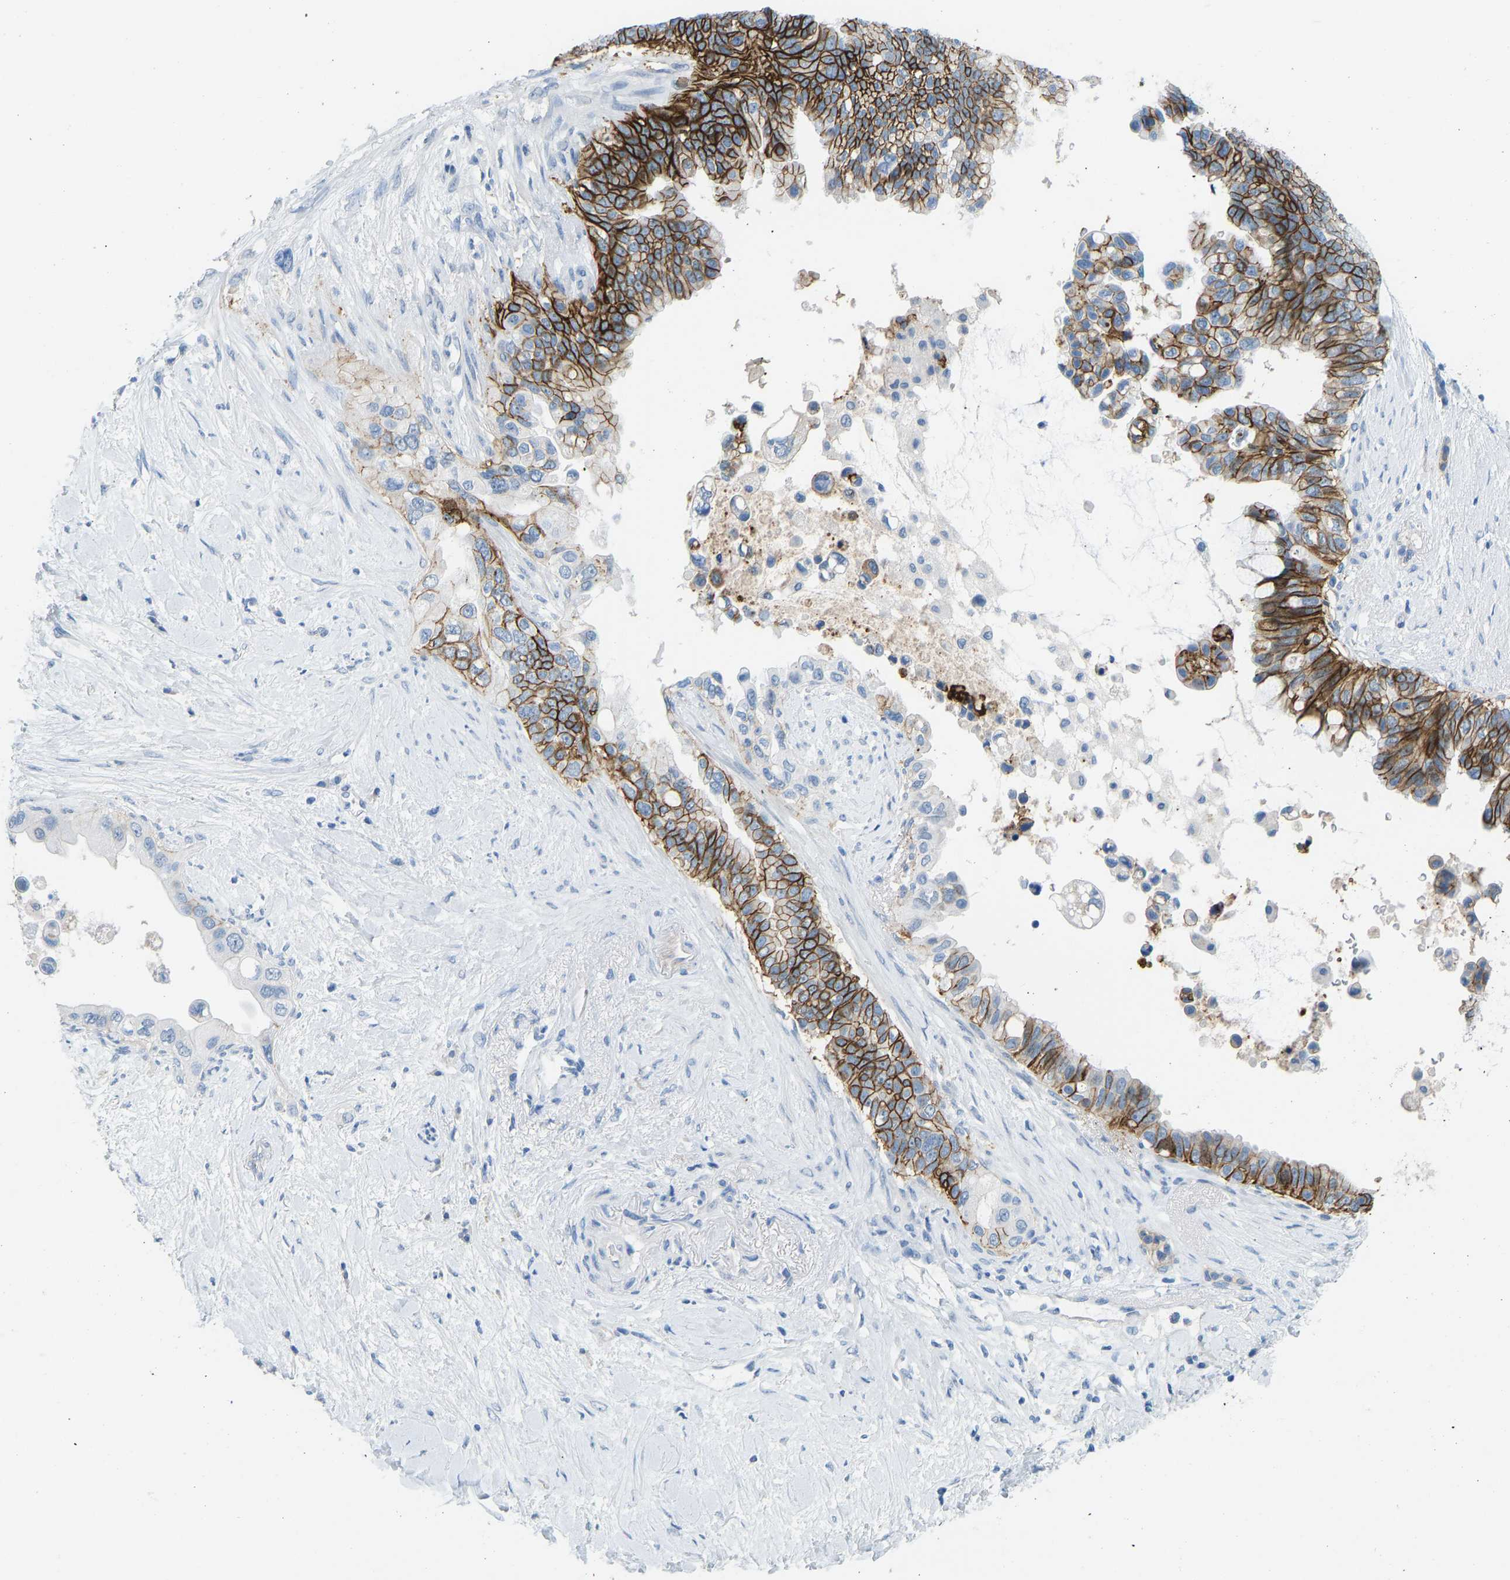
{"staining": {"intensity": "strong", "quantity": ">75%", "location": "cytoplasmic/membranous"}, "tissue": "pancreatic cancer", "cell_type": "Tumor cells", "image_type": "cancer", "snomed": [{"axis": "morphology", "description": "Adenocarcinoma, NOS"}, {"axis": "topography", "description": "Pancreas"}], "caption": "This is a histology image of immunohistochemistry (IHC) staining of pancreatic cancer (adenocarcinoma), which shows strong staining in the cytoplasmic/membranous of tumor cells.", "gene": "ATP1A1", "patient": {"sex": "female", "age": 56}}